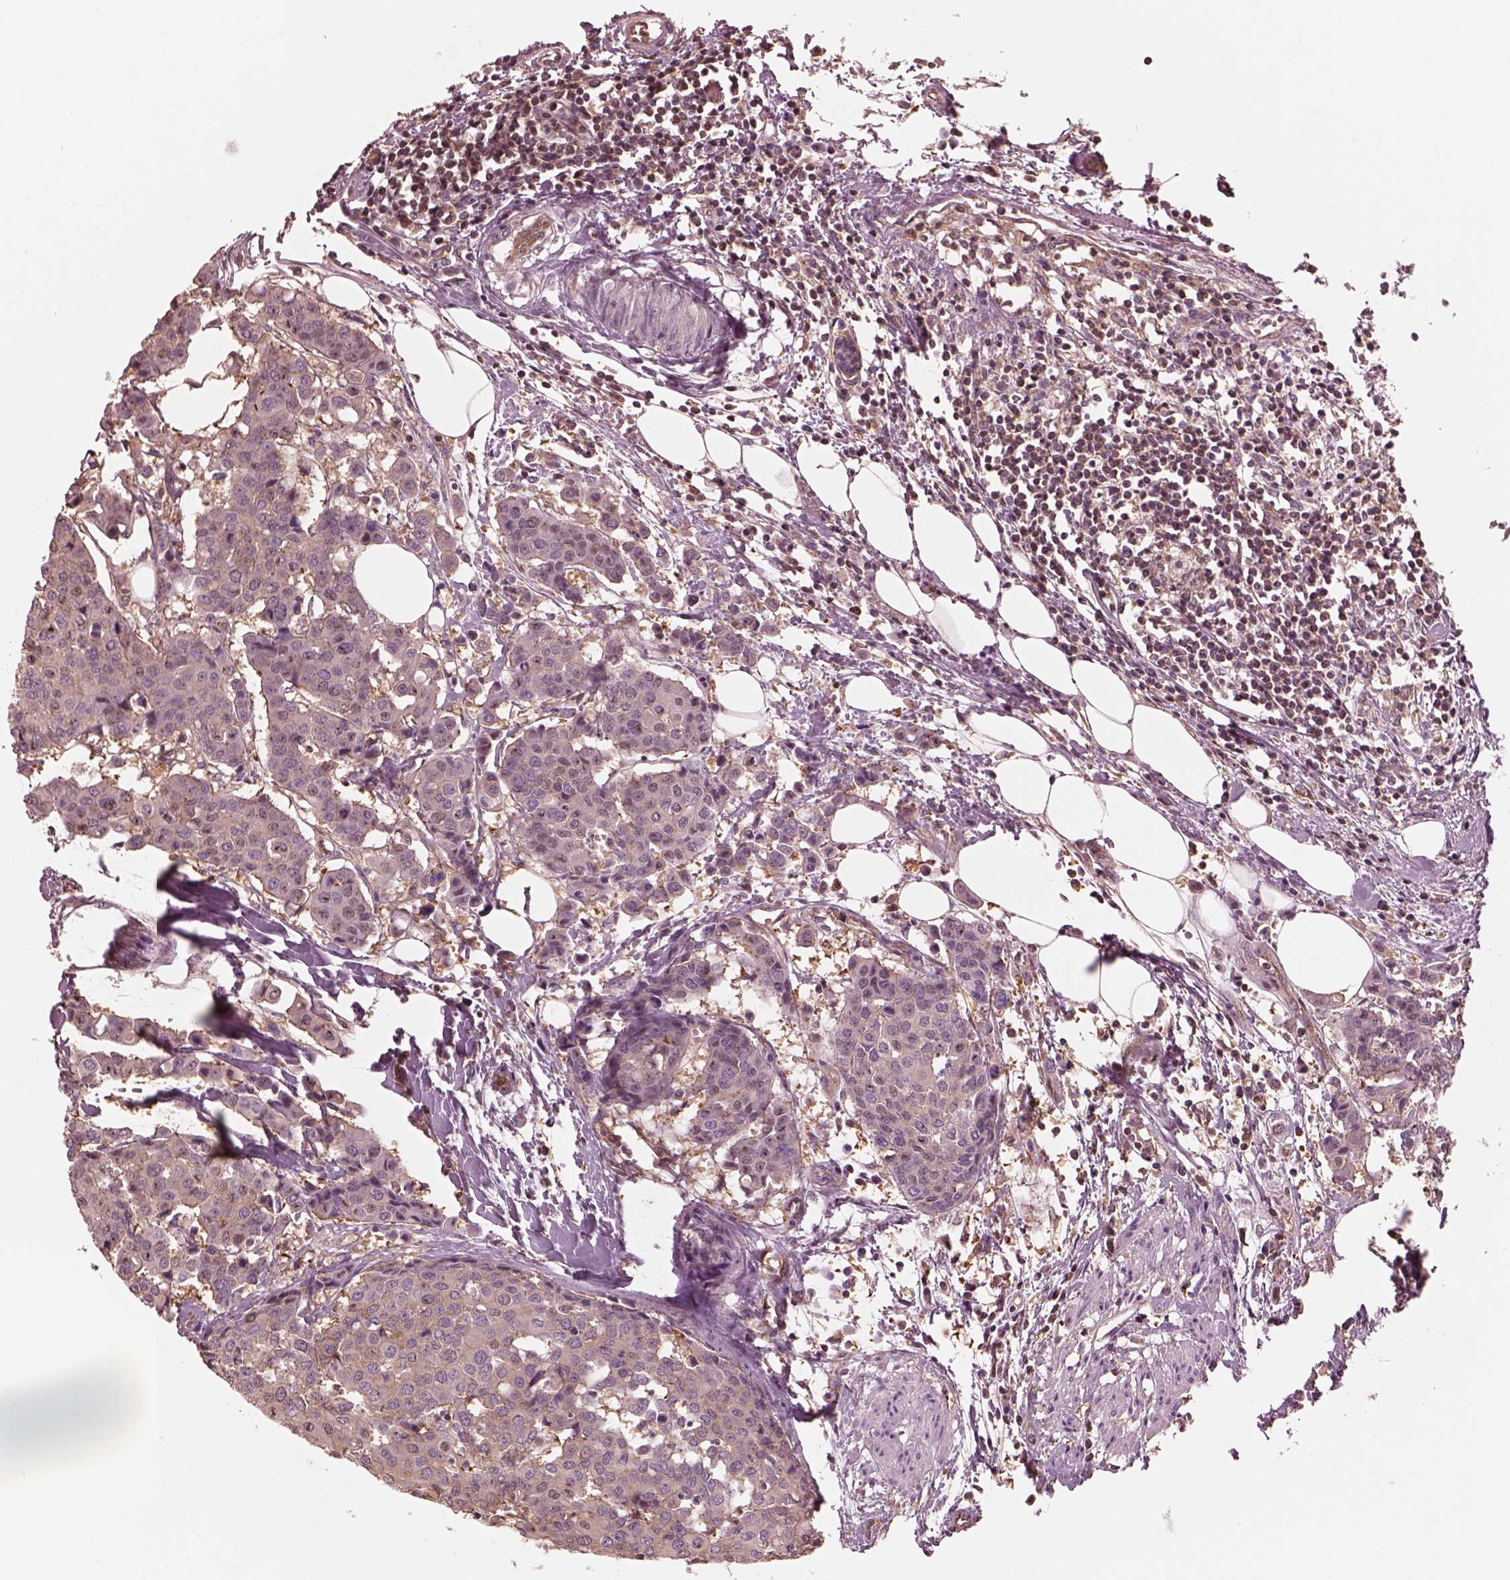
{"staining": {"intensity": "negative", "quantity": "none", "location": "none"}, "tissue": "carcinoid", "cell_type": "Tumor cells", "image_type": "cancer", "snomed": [{"axis": "morphology", "description": "Carcinoid, malignant, NOS"}, {"axis": "topography", "description": "Colon"}], "caption": "IHC photomicrograph of carcinoid (malignant) stained for a protein (brown), which displays no positivity in tumor cells.", "gene": "STK33", "patient": {"sex": "male", "age": 81}}